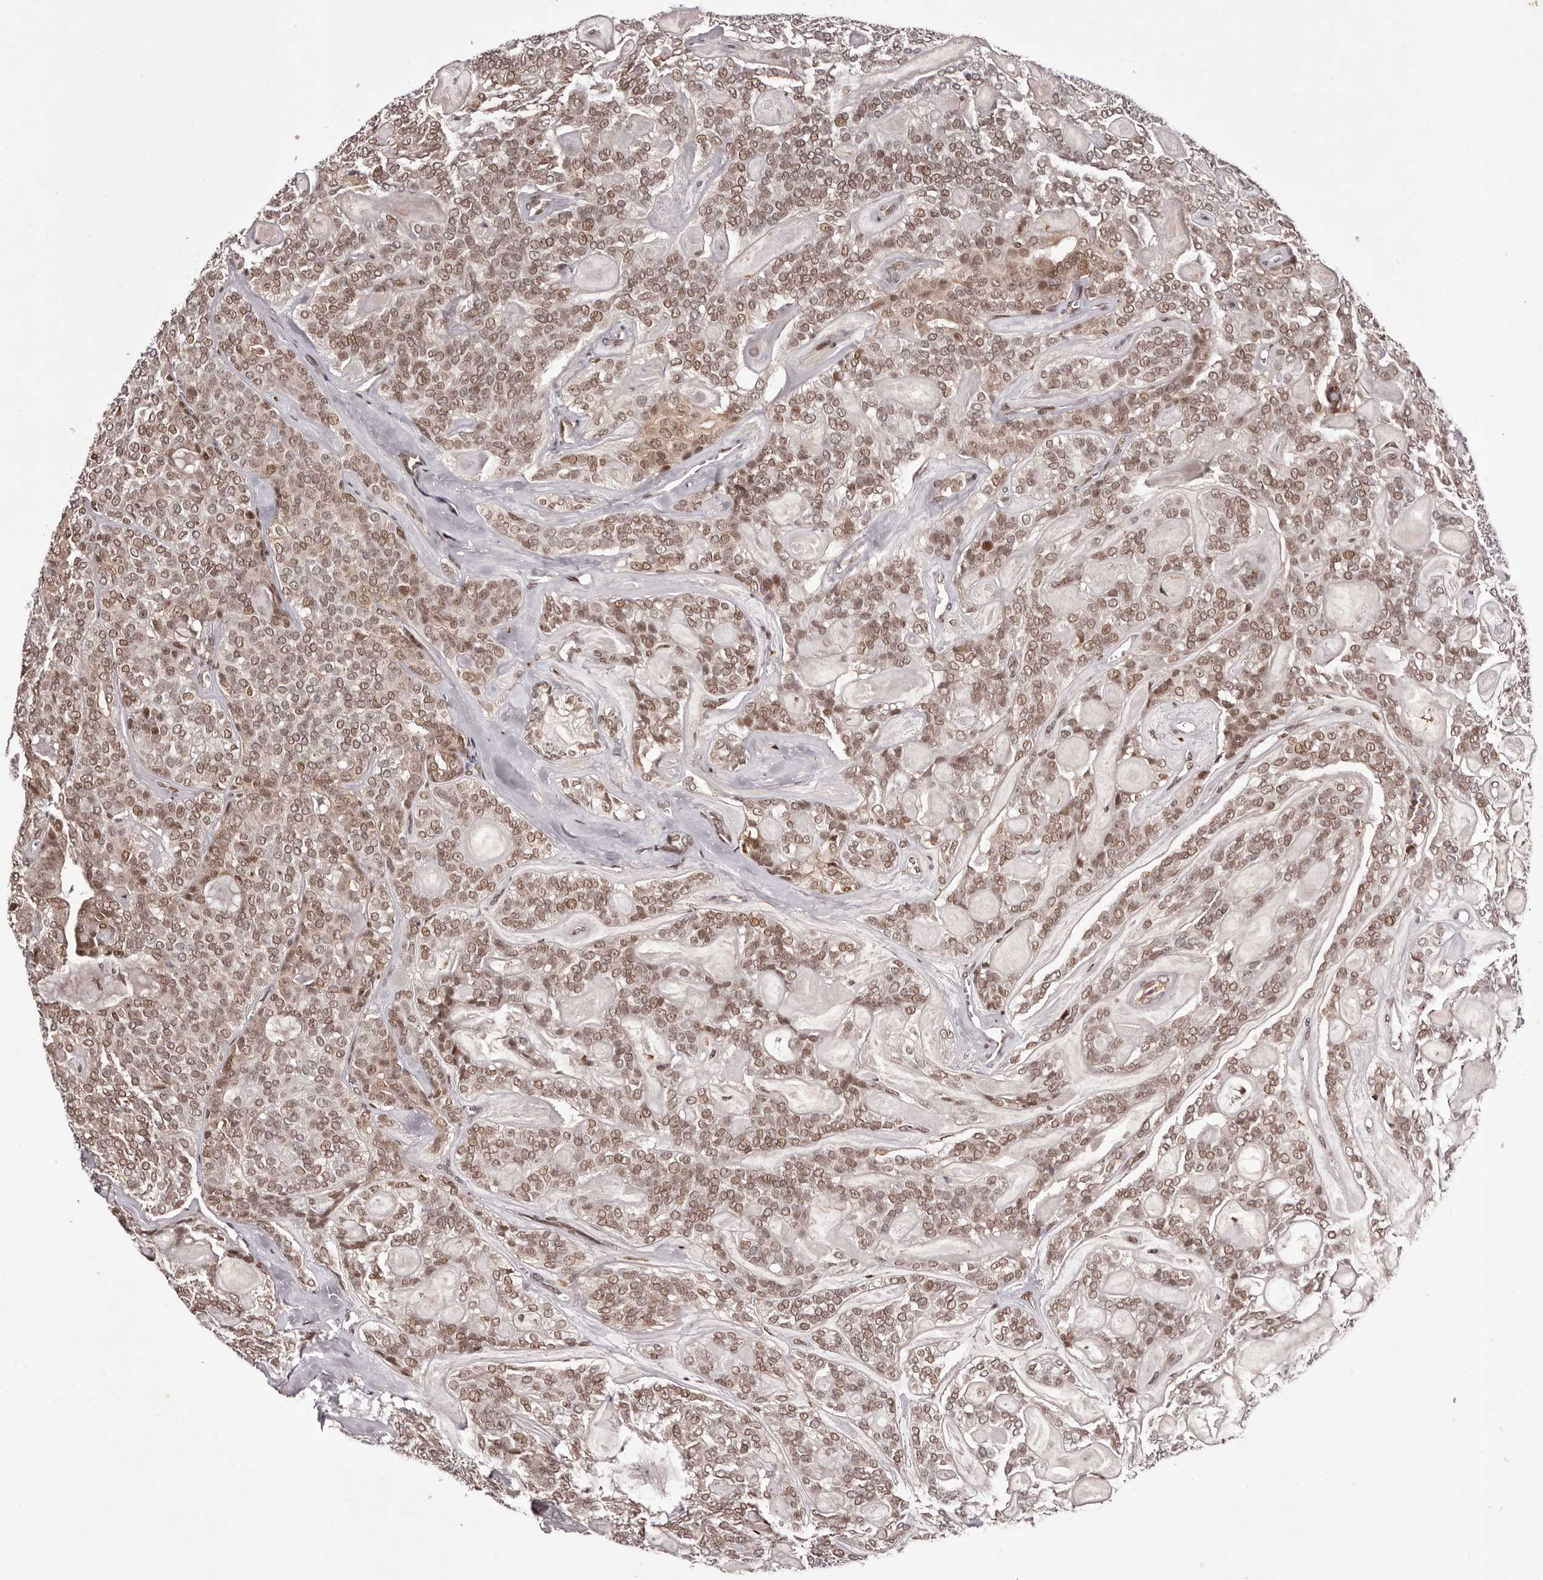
{"staining": {"intensity": "moderate", "quantity": ">75%", "location": "nuclear"}, "tissue": "head and neck cancer", "cell_type": "Tumor cells", "image_type": "cancer", "snomed": [{"axis": "morphology", "description": "Adenocarcinoma, NOS"}, {"axis": "topography", "description": "Head-Neck"}], "caption": "The photomicrograph demonstrates immunohistochemical staining of head and neck cancer. There is moderate nuclear expression is present in about >75% of tumor cells.", "gene": "FBXO5", "patient": {"sex": "male", "age": 66}}